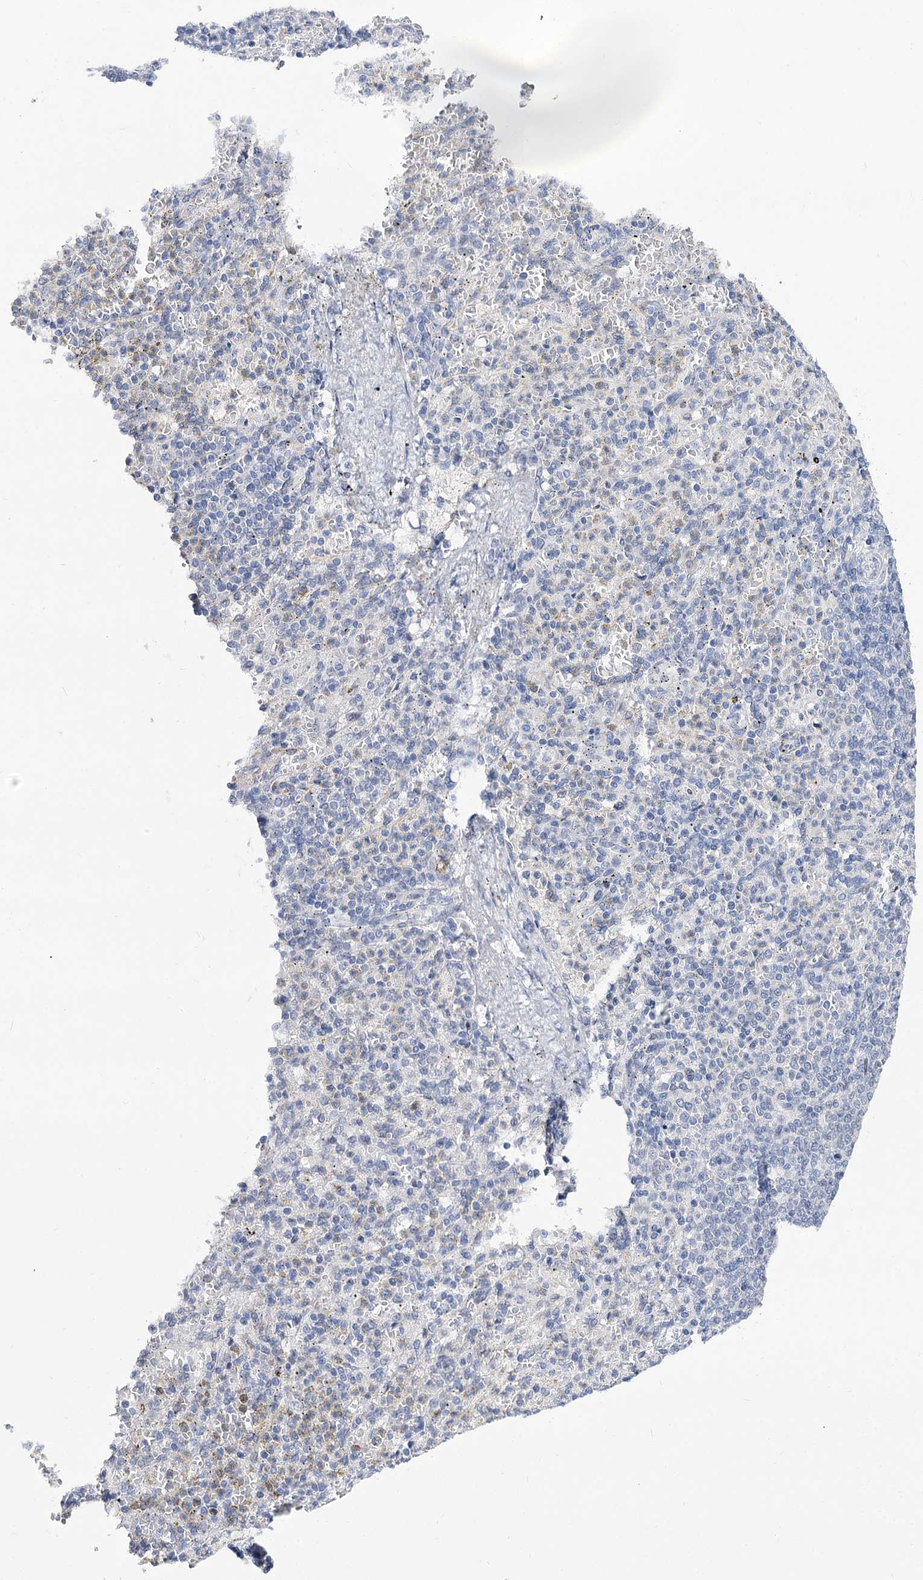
{"staining": {"intensity": "negative", "quantity": "none", "location": "none"}, "tissue": "spleen", "cell_type": "Cells in red pulp", "image_type": "normal", "snomed": [{"axis": "morphology", "description": "Normal tissue, NOS"}, {"axis": "topography", "description": "Spleen"}], "caption": "Micrograph shows no significant protein positivity in cells in red pulp of benign spleen.", "gene": "TMEM201", "patient": {"sex": "female", "age": 74}}